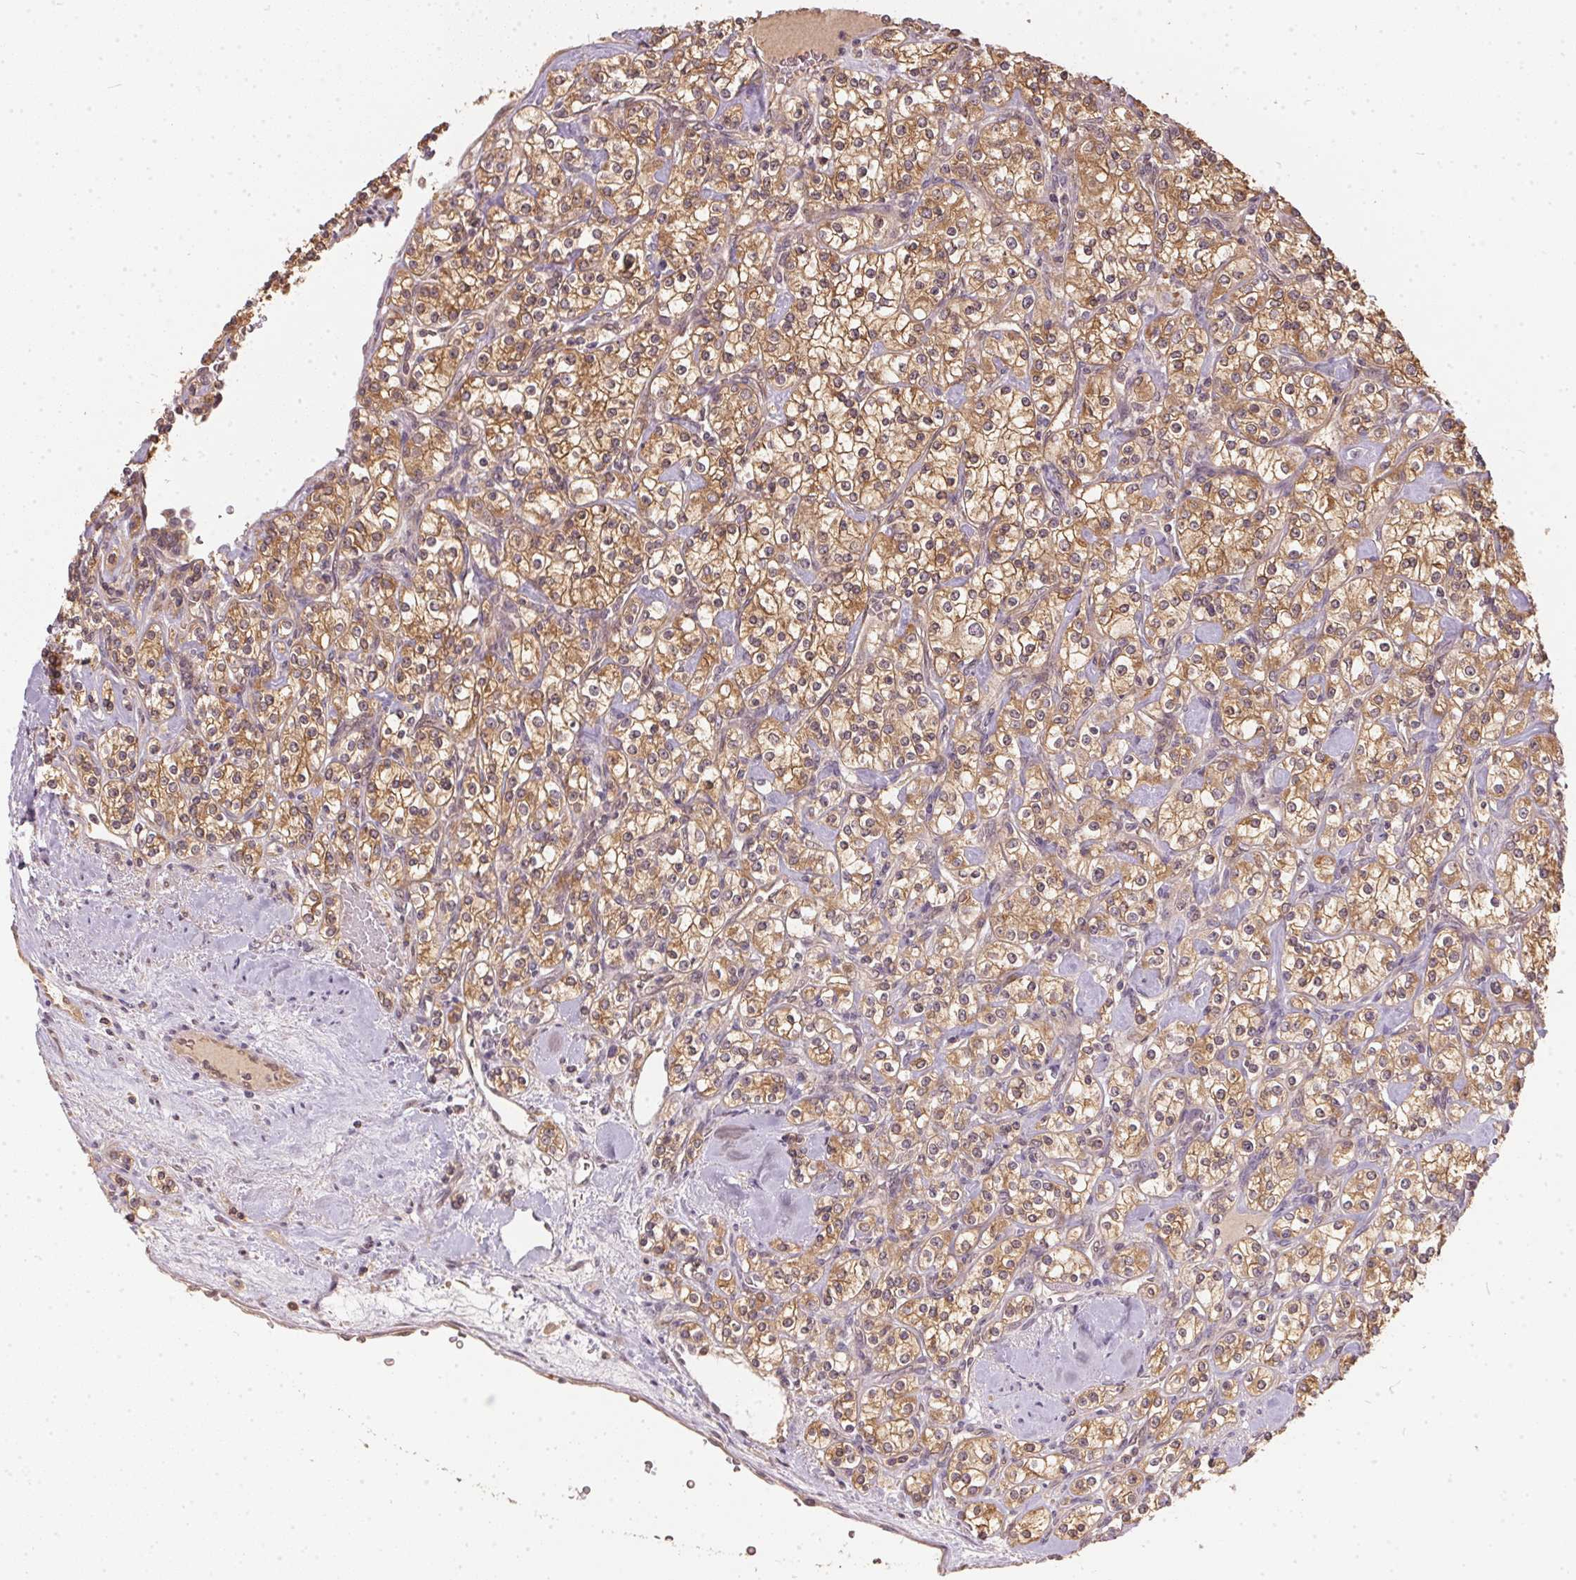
{"staining": {"intensity": "moderate", "quantity": ">75%", "location": "cytoplasmic/membranous"}, "tissue": "renal cancer", "cell_type": "Tumor cells", "image_type": "cancer", "snomed": [{"axis": "morphology", "description": "Adenocarcinoma, NOS"}, {"axis": "topography", "description": "Kidney"}], "caption": "This is a micrograph of IHC staining of renal cancer, which shows moderate staining in the cytoplasmic/membranous of tumor cells.", "gene": "BLMH", "patient": {"sex": "male", "age": 77}}